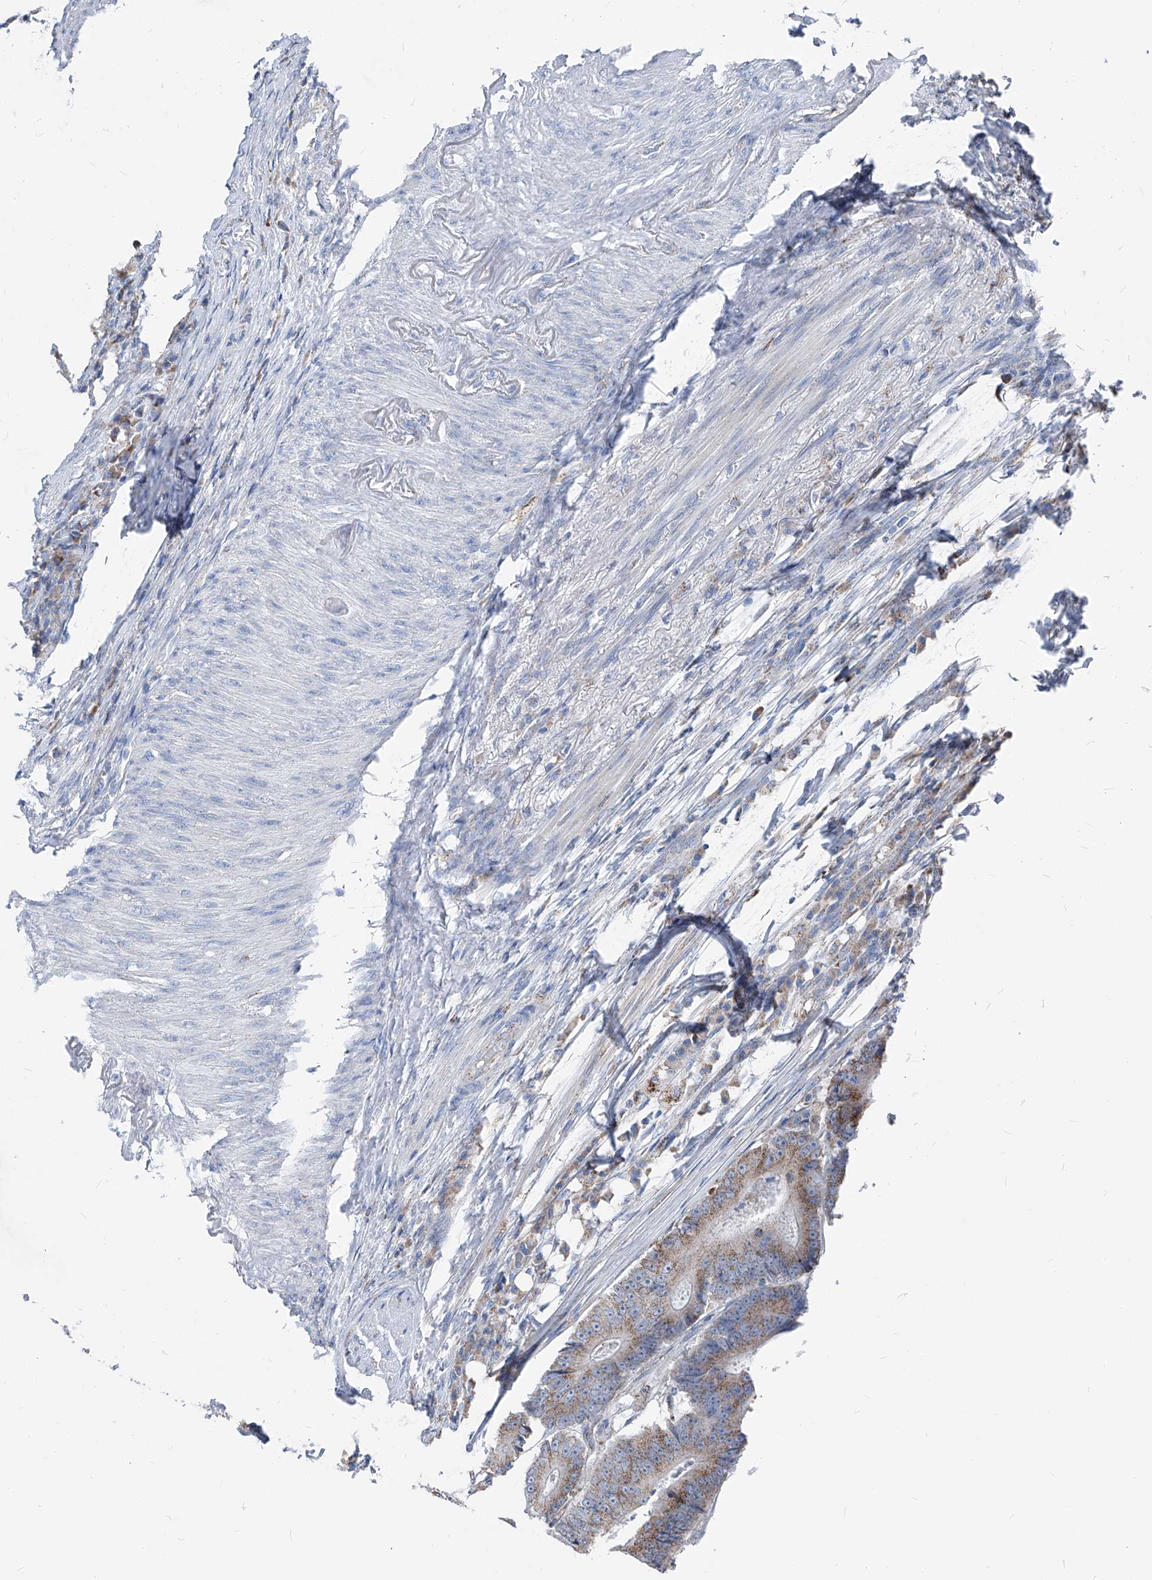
{"staining": {"intensity": "moderate", "quantity": ">75%", "location": "cytoplasmic/membranous"}, "tissue": "colorectal cancer", "cell_type": "Tumor cells", "image_type": "cancer", "snomed": [{"axis": "morphology", "description": "Adenocarcinoma, NOS"}, {"axis": "topography", "description": "Colon"}], "caption": "Protein expression analysis of colorectal cancer reveals moderate cytoplasmic/membranous expression in about >75% of tumor cells.", "gene": "AGPS", "patient": {"sex": "male", "age": 83}}